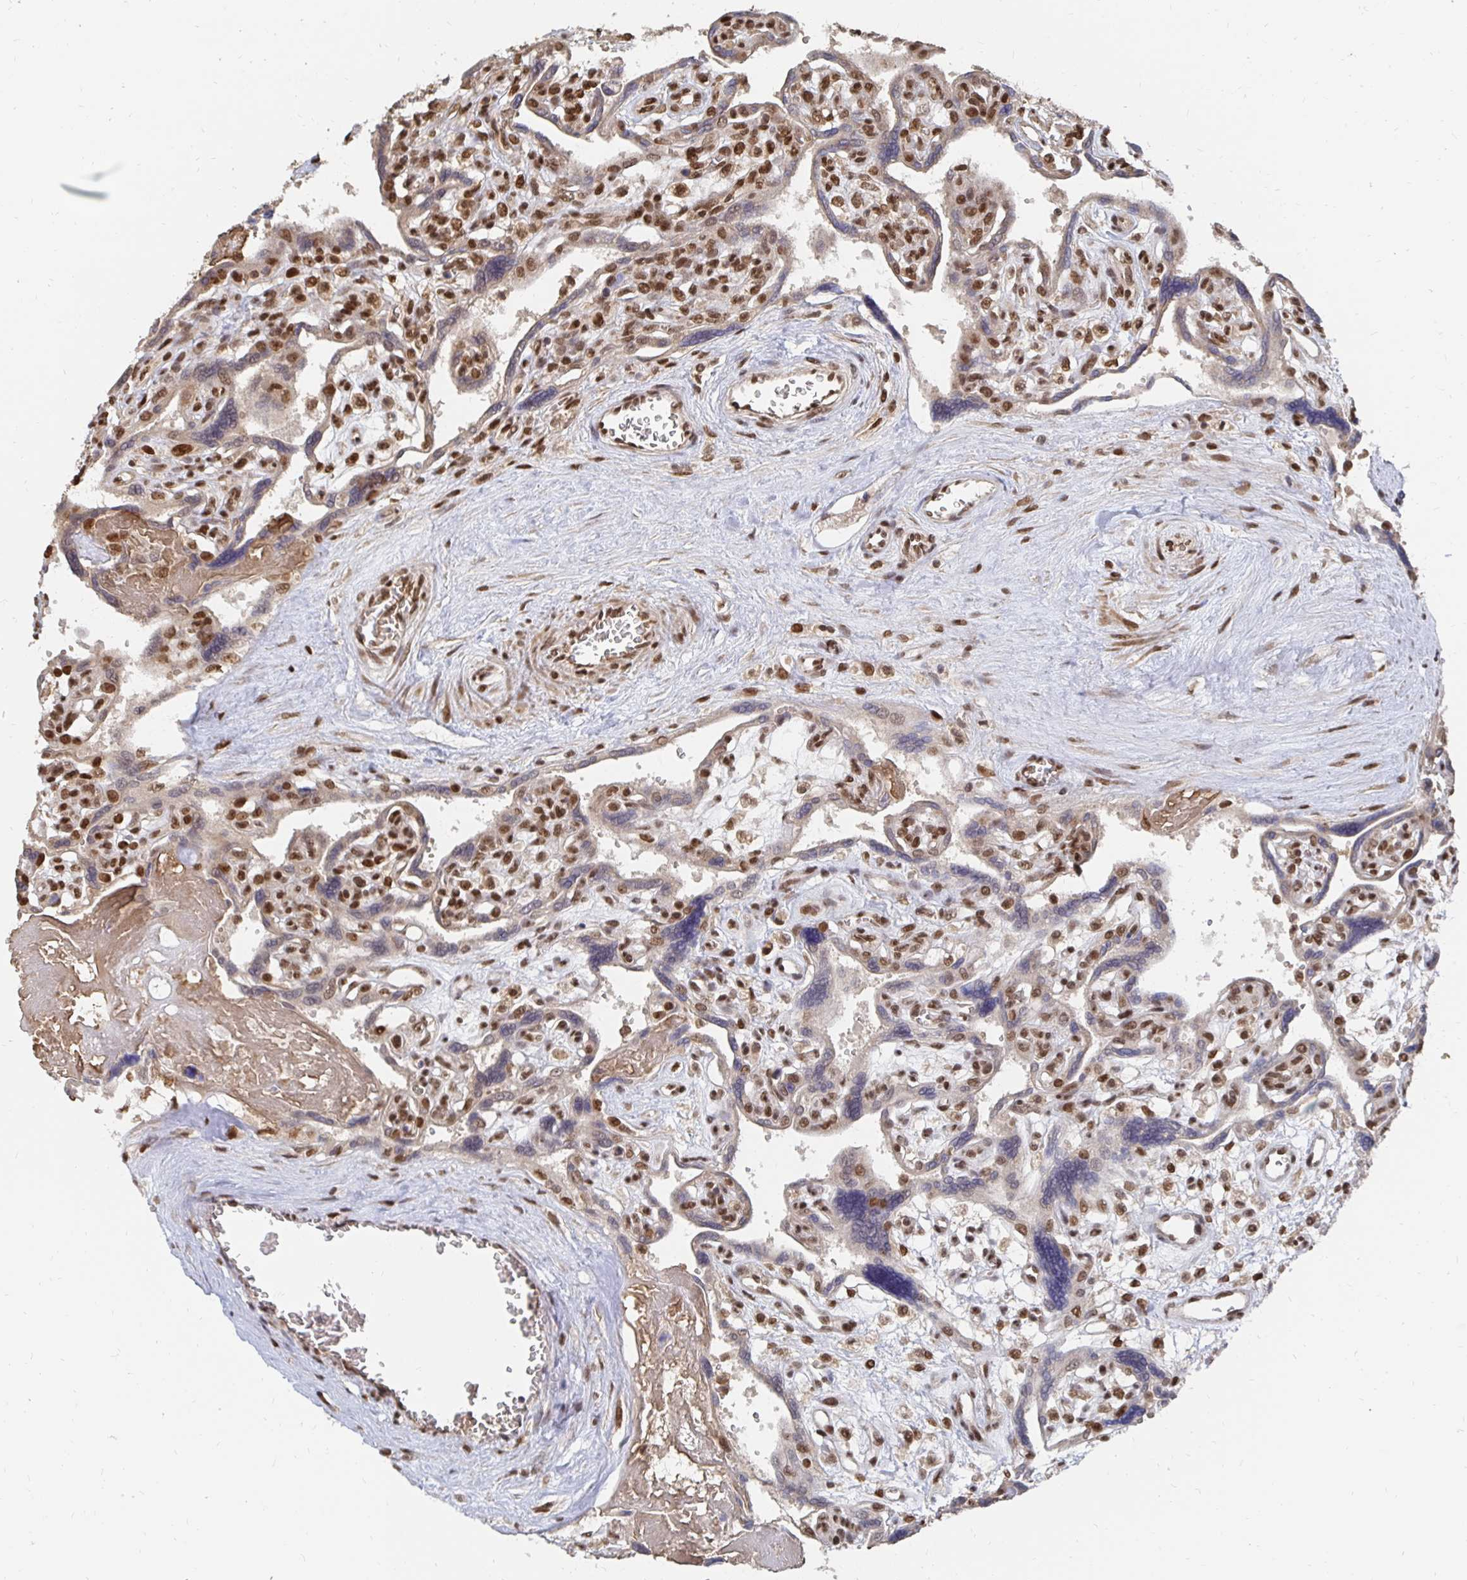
{"staining": {"intensity": "moderate", "quantity": "25%-75%", "location": "nuclear"}, "tissue": "placenta", "cell_type": "Trophoblastic cells", "image_type": "normal", "snomed": [{"axis": "morphology", "description": "Normal tissue, NOS"}, {"axis": "topography", "description": "Placenta"}], "caption": "Moderate nuclear staining is present in approximately 25%-75% of trophoblastic cells in benign placenta.", "gene": "GTF3C6", "patient": {"sex": "female", "age": 39}}